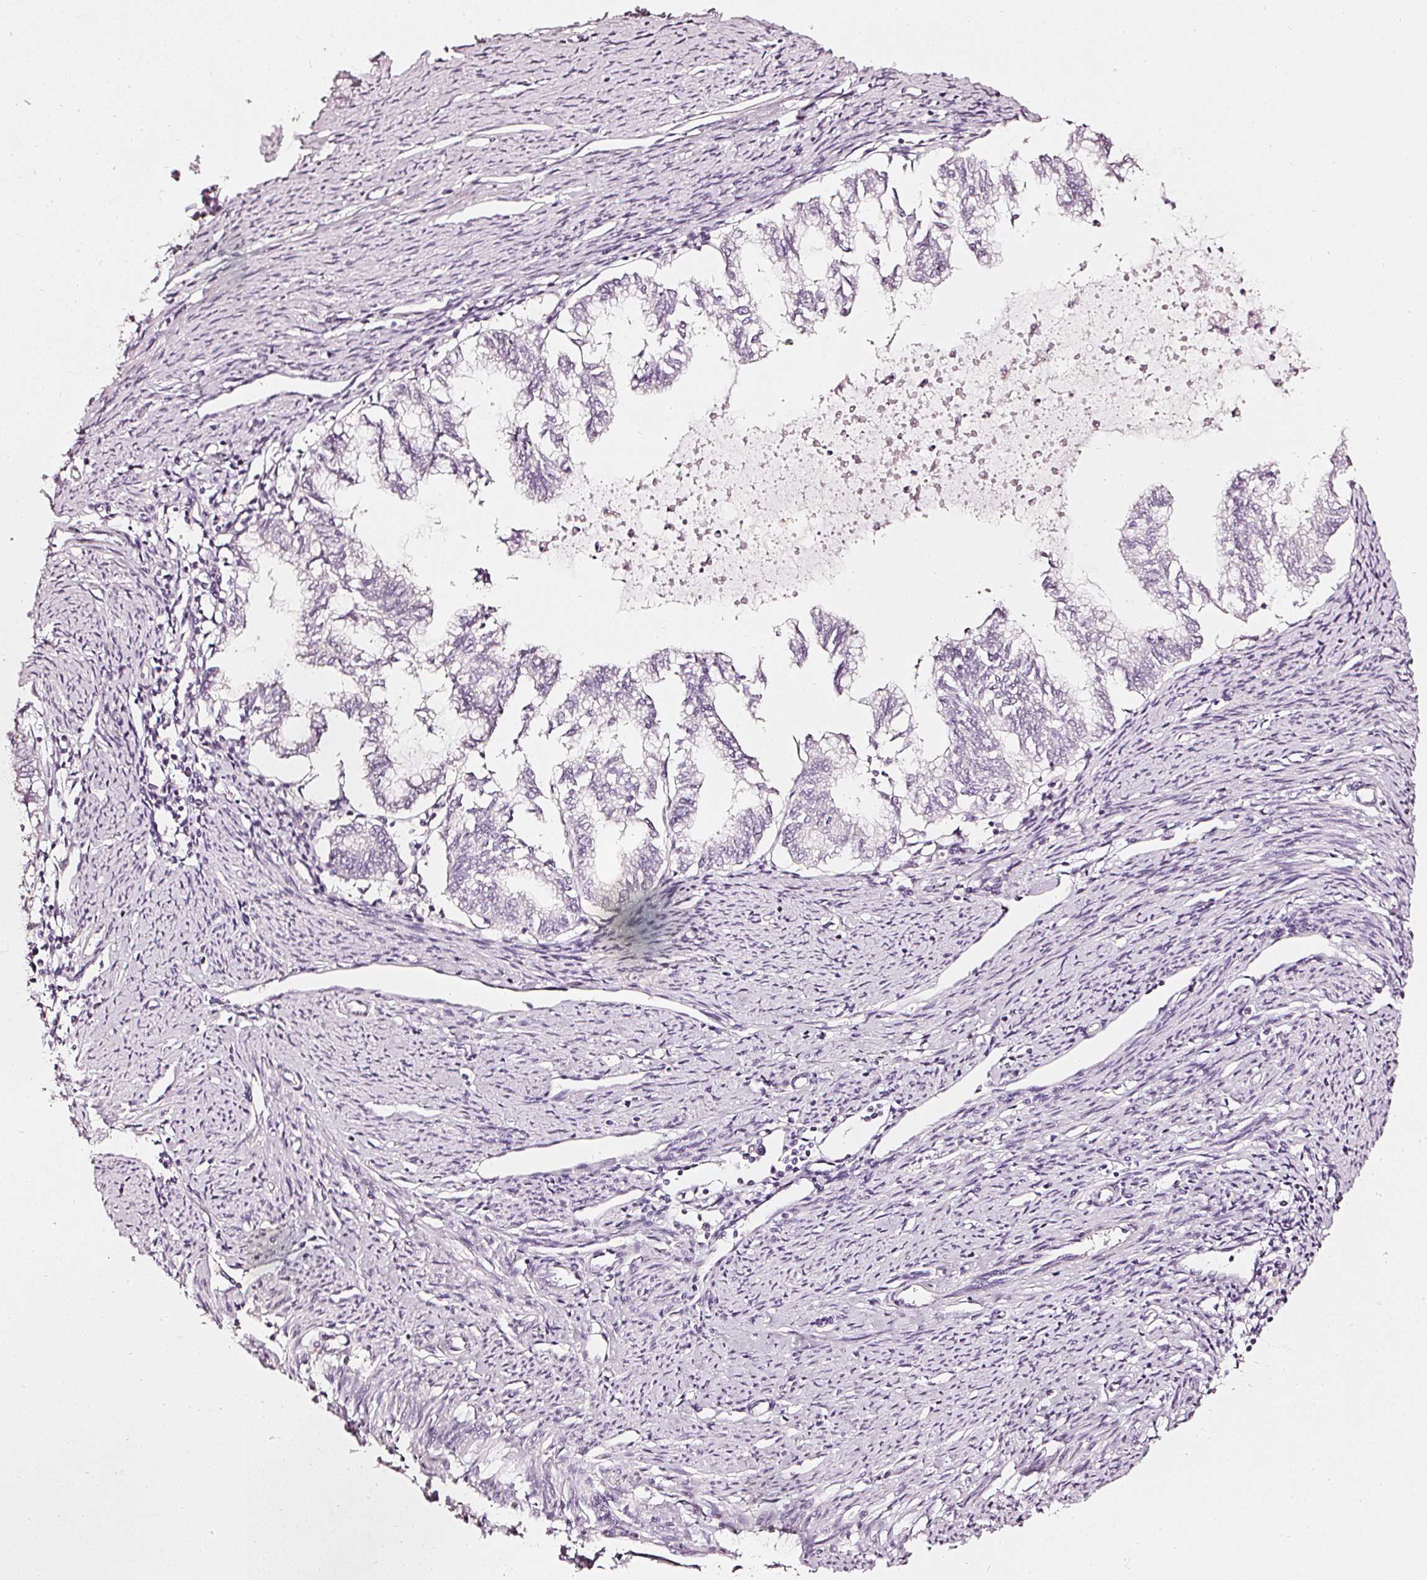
{"staining": {"intensity": "negative", "quantity": "none", "location": "none"}, "tissue": "endometrial cancer", "cell_type": "Tumor cells", "image_type": "cancer", "snomed": [{"axis": "morphology", "description": "Adenocarcinoma, NOS"}, {"axis": "topography", "description": "Endometrium"}], "caption": "Immunohistochemistry (IHC) of endometrial cancer displays no staining in tumor cells. (DAB IHC with hematoxylin counter stain).", "gene": "CNP", "patient": {"sex": "female", "age": 79}}